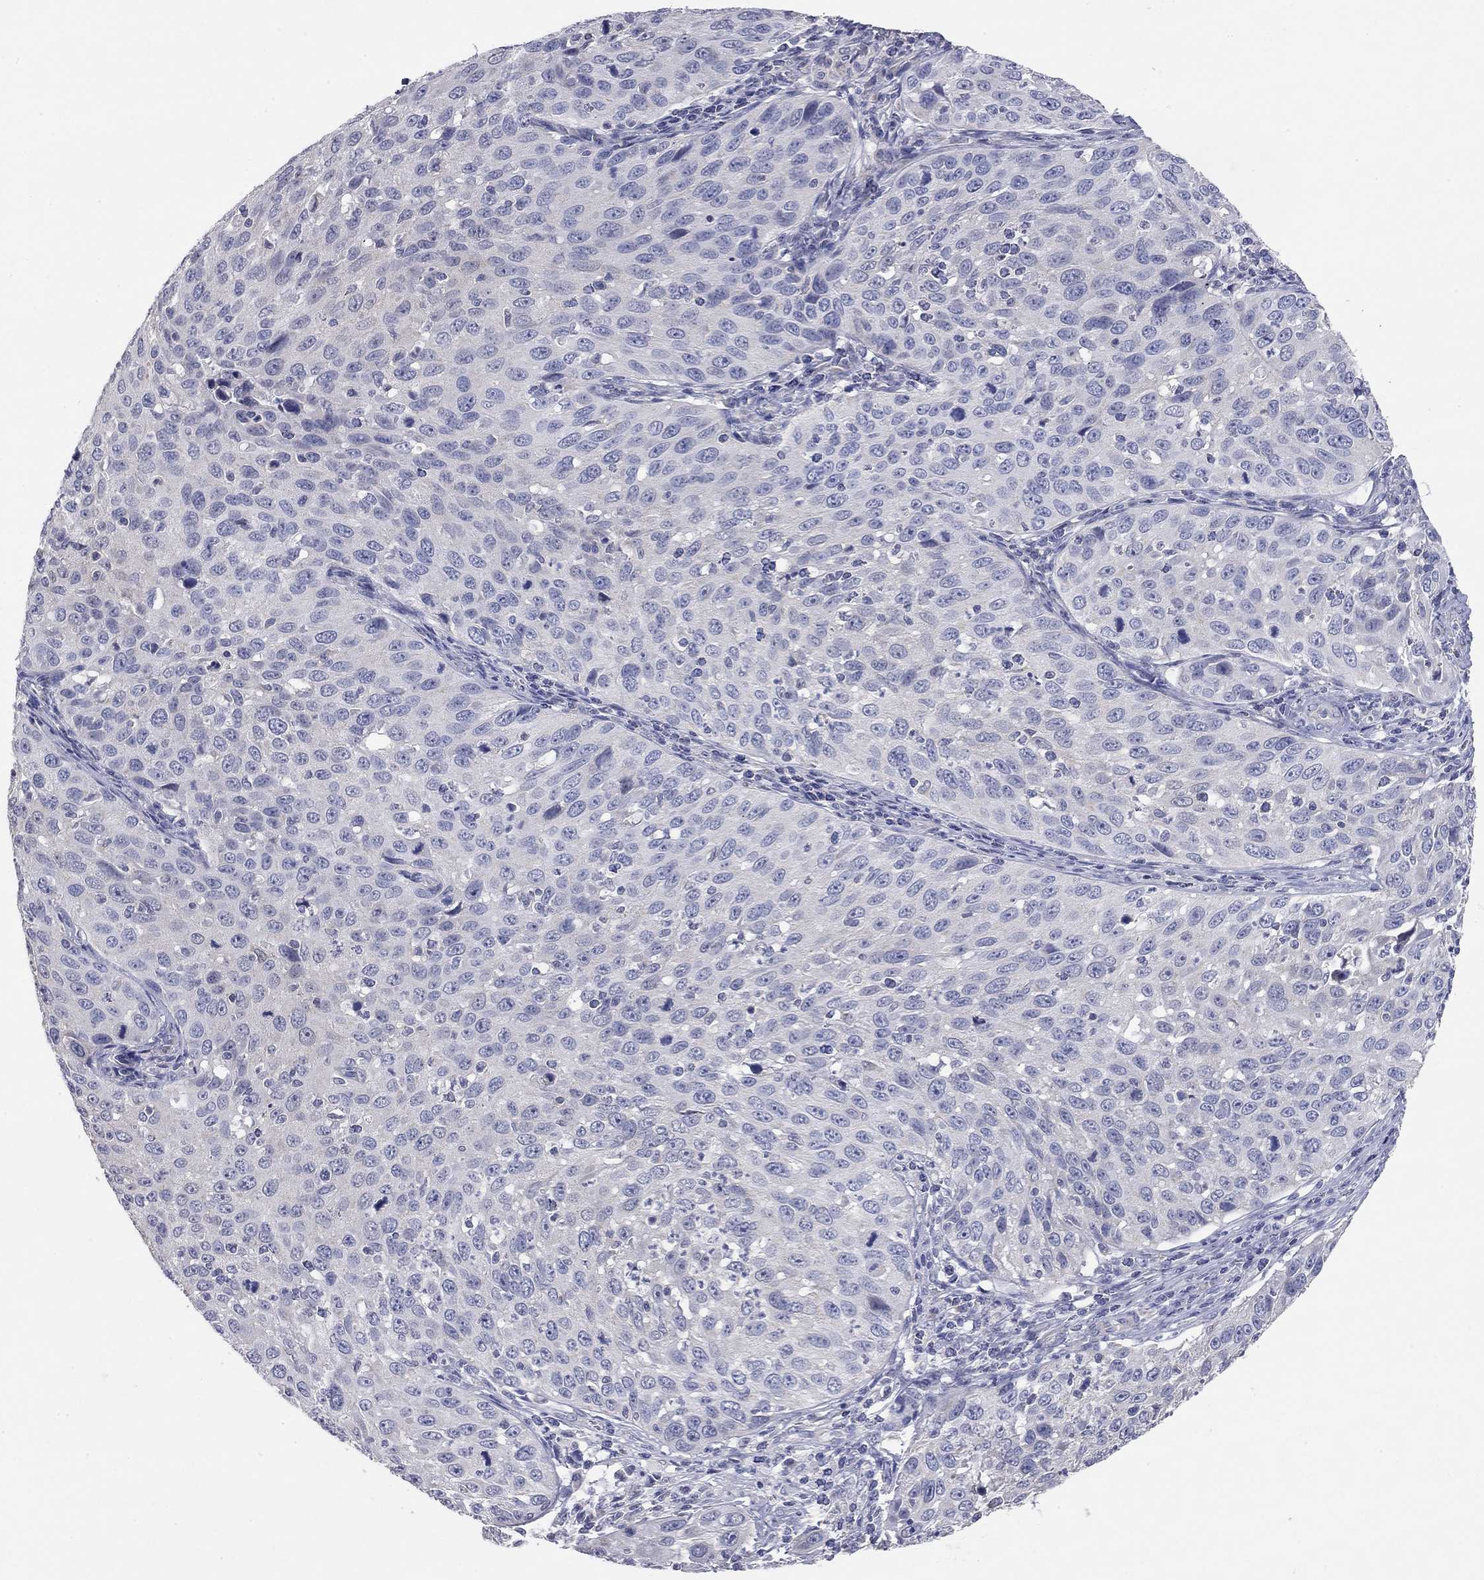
{"staining": {"intensity": "negative", "quantity": "none", "location": "none"}, "tissue": "cervical cancer", "cell_type": "Tumor cells", "image_type": "cancer", "snomed": [{"axis": "morphology", "description": "Squamous cell carcinoma, NOS"}, {"axis": "topography", "description": "Cervix"}], "caption": "Tumor cells are negative for protein expression in human cervical cancer.", "gene": "CFAP161", "patient": {"sex": "female", "age": 26}}